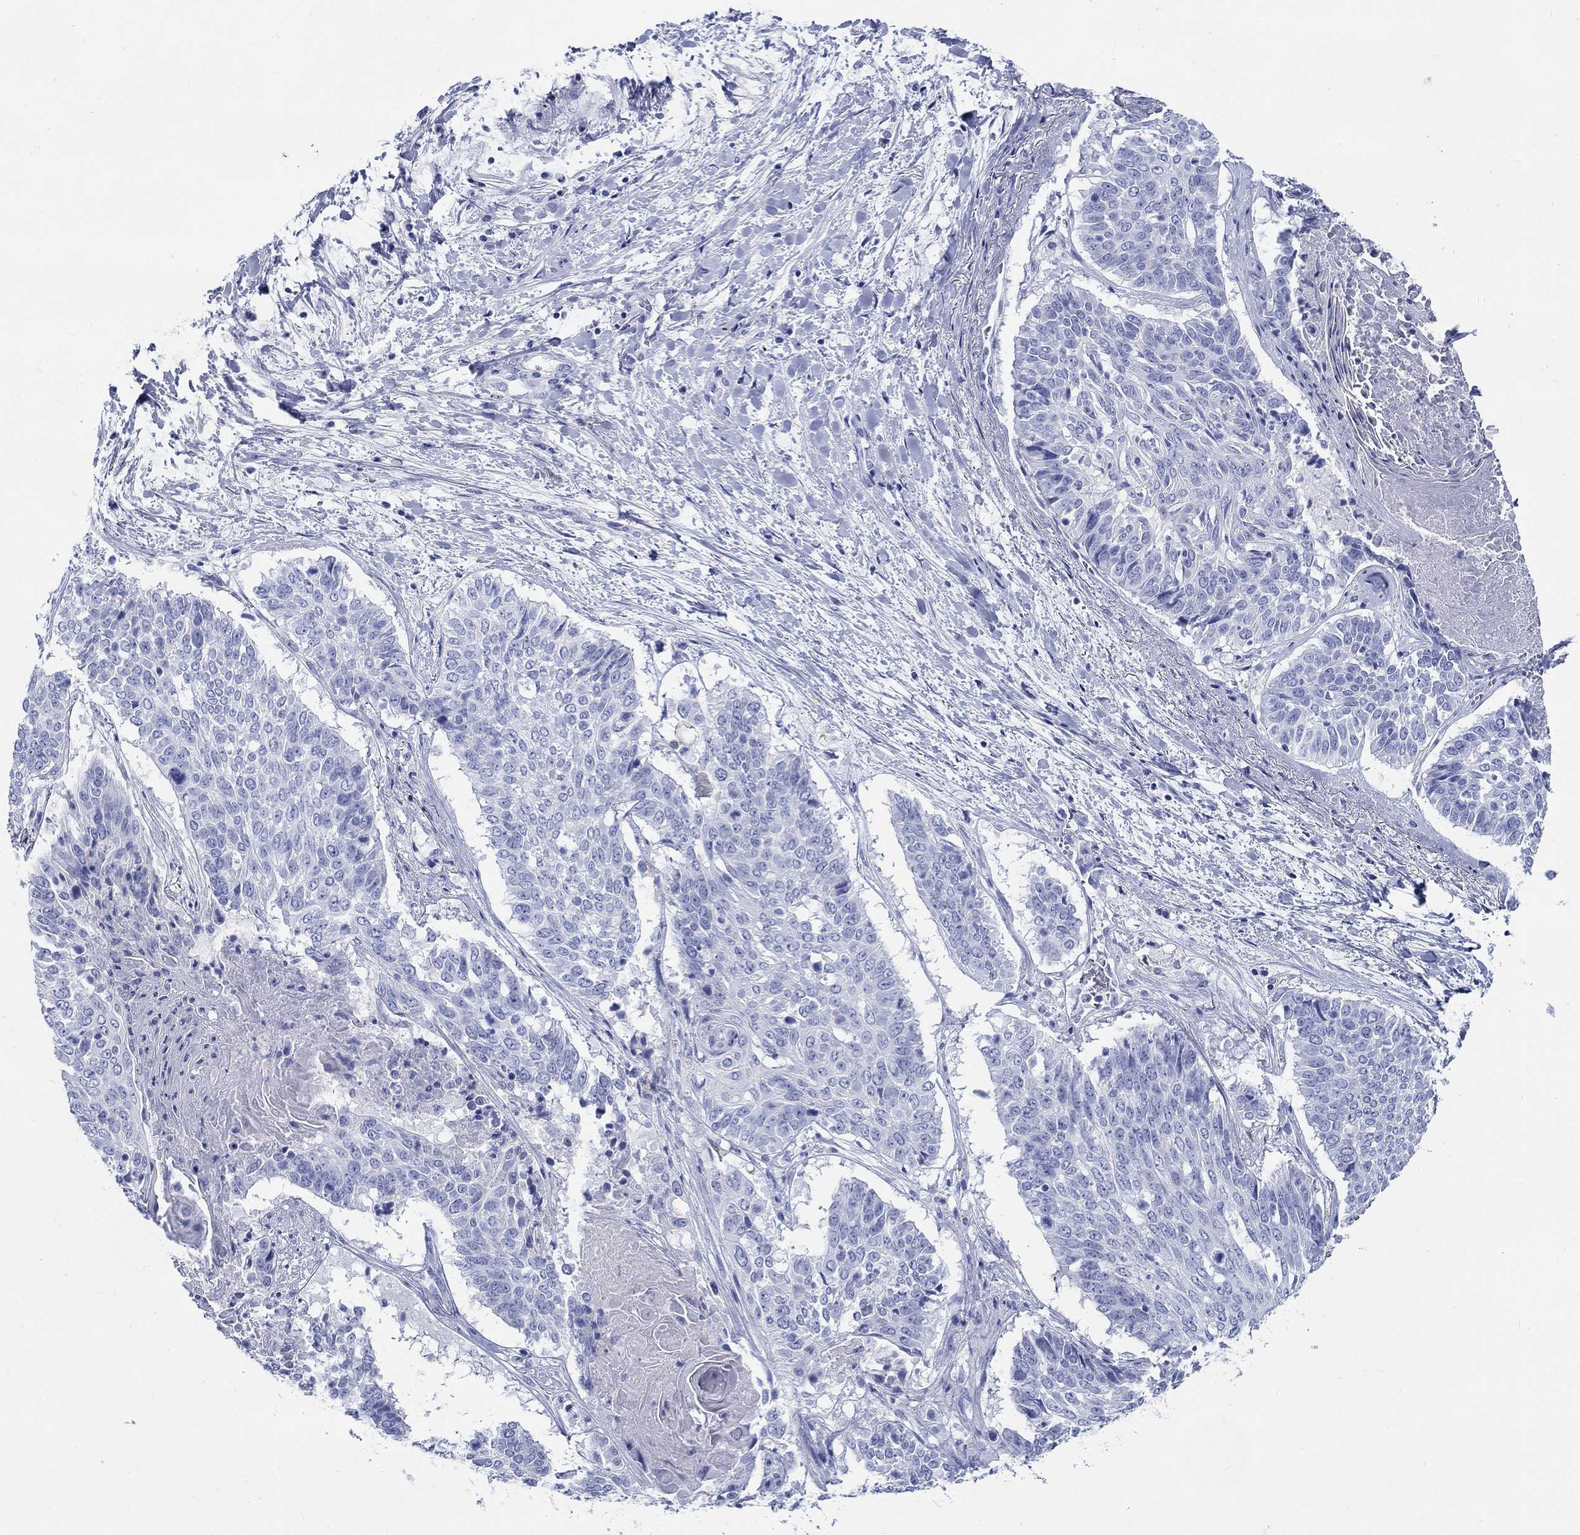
{"staining": {"intensity": "negative", "quantity": "none", "location": "none"}, "tissue": "lung cancer", "cell_type": "Tumor cells", "image_type": "cancer", "snomed": [{"axis": "morphology", "description": "Squamous cell carcinoma, NOS"}, {"axis": "topography", "description": "Lung"}], "caption": "This is a histopathology image of immunohistochemistry (IHC) staining of lung cancer (squamous cell carcinoma), which shows no staining in tumor cells.", "gene": "FBXO2", "patient": {"sex": "male", "age": 64}}